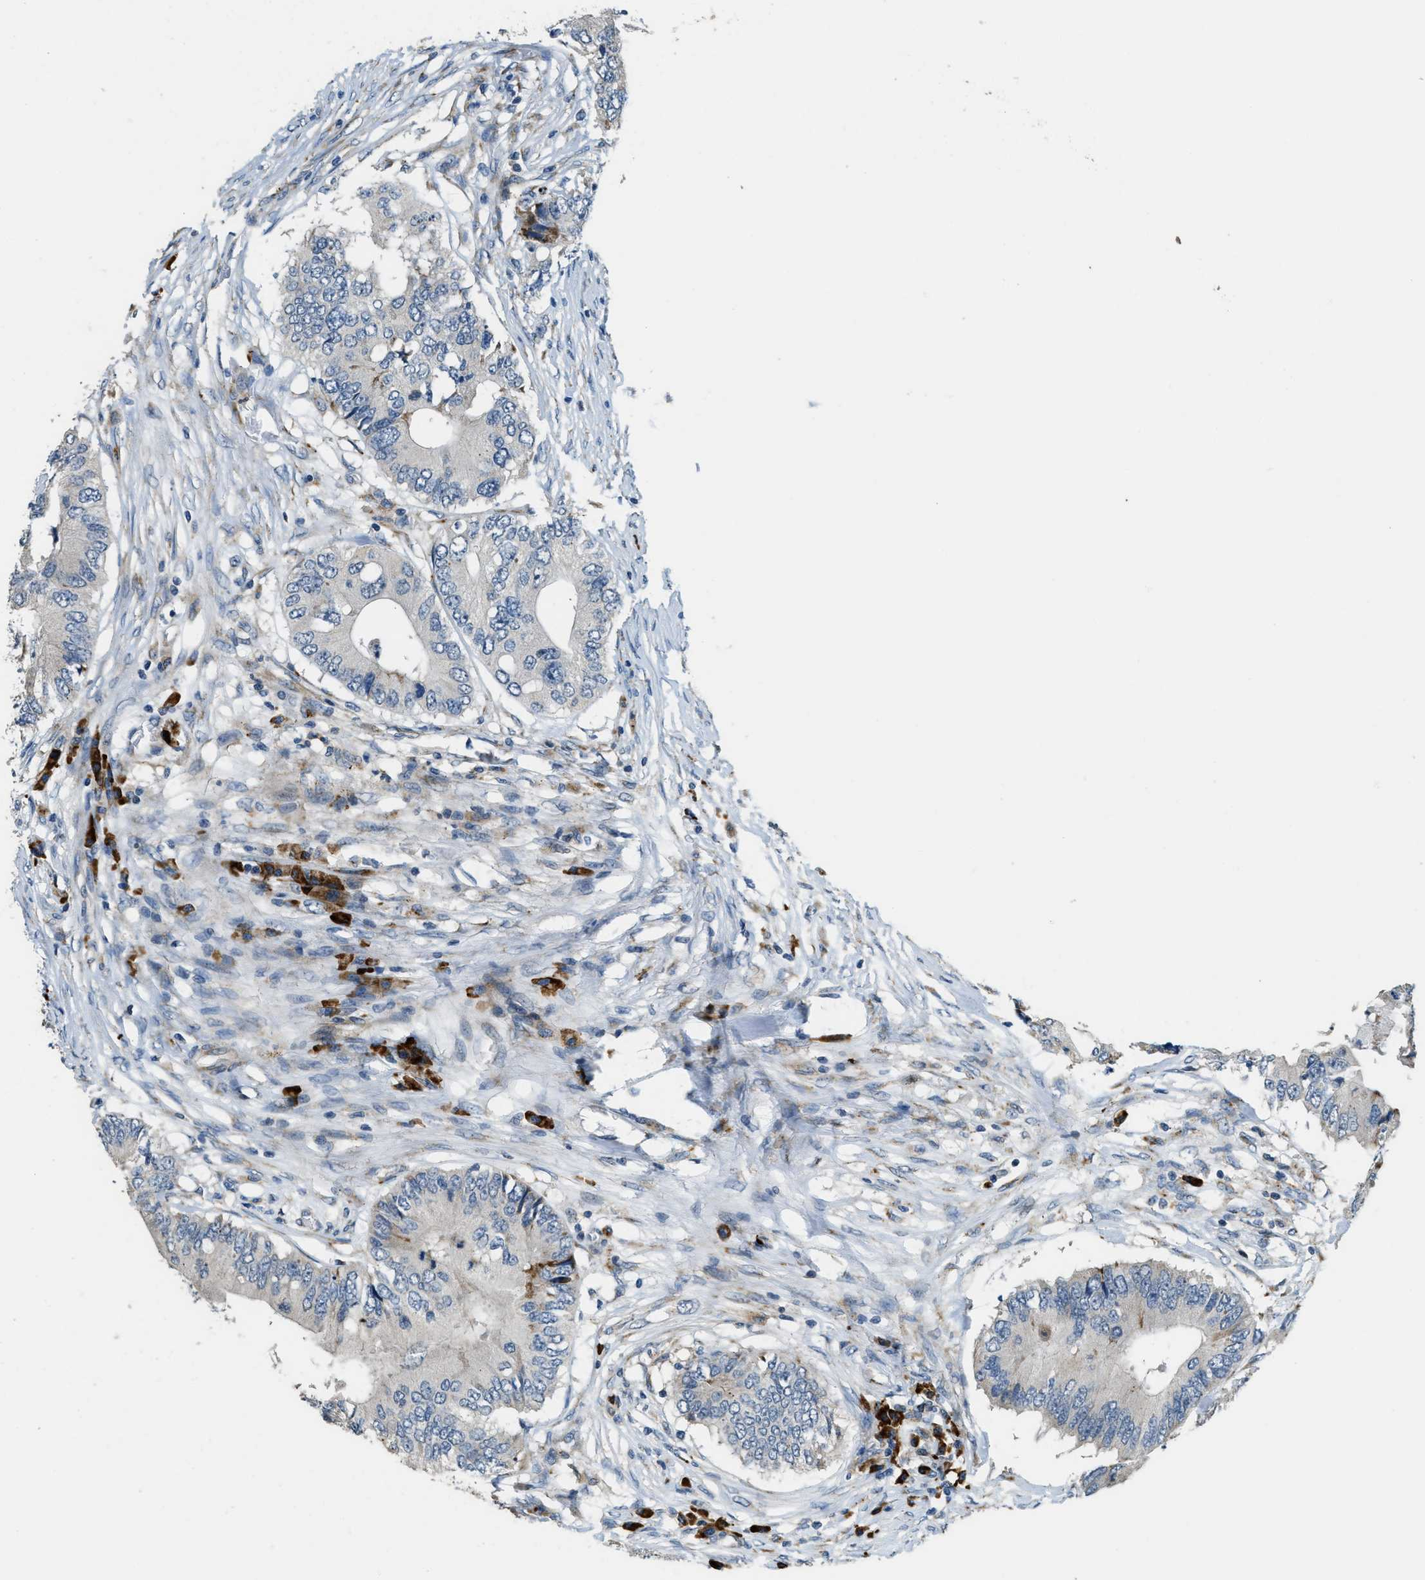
{"staining": {"intensity": "moderate", "quantity": "<25%", "location": "cytoplasmic/membranous"}, "tissue": "colorectal cancer", "cell_type": "Tumor cells", "image_type": "cancer", "snomed": [{"axis": "morphology", "description": "Adenocarcinoma, NOS"}, {"axis": "topography", "description": "Colon"}], "caption": "The photomicrograph shows immunohistochemical staining of colorectal cancer. There is moderate cytoplasmic/membranous staining is seen in approximately <25% of tumor cells.", "gene": "HERC2", "patient": {"sex": "male", "age": 71}}